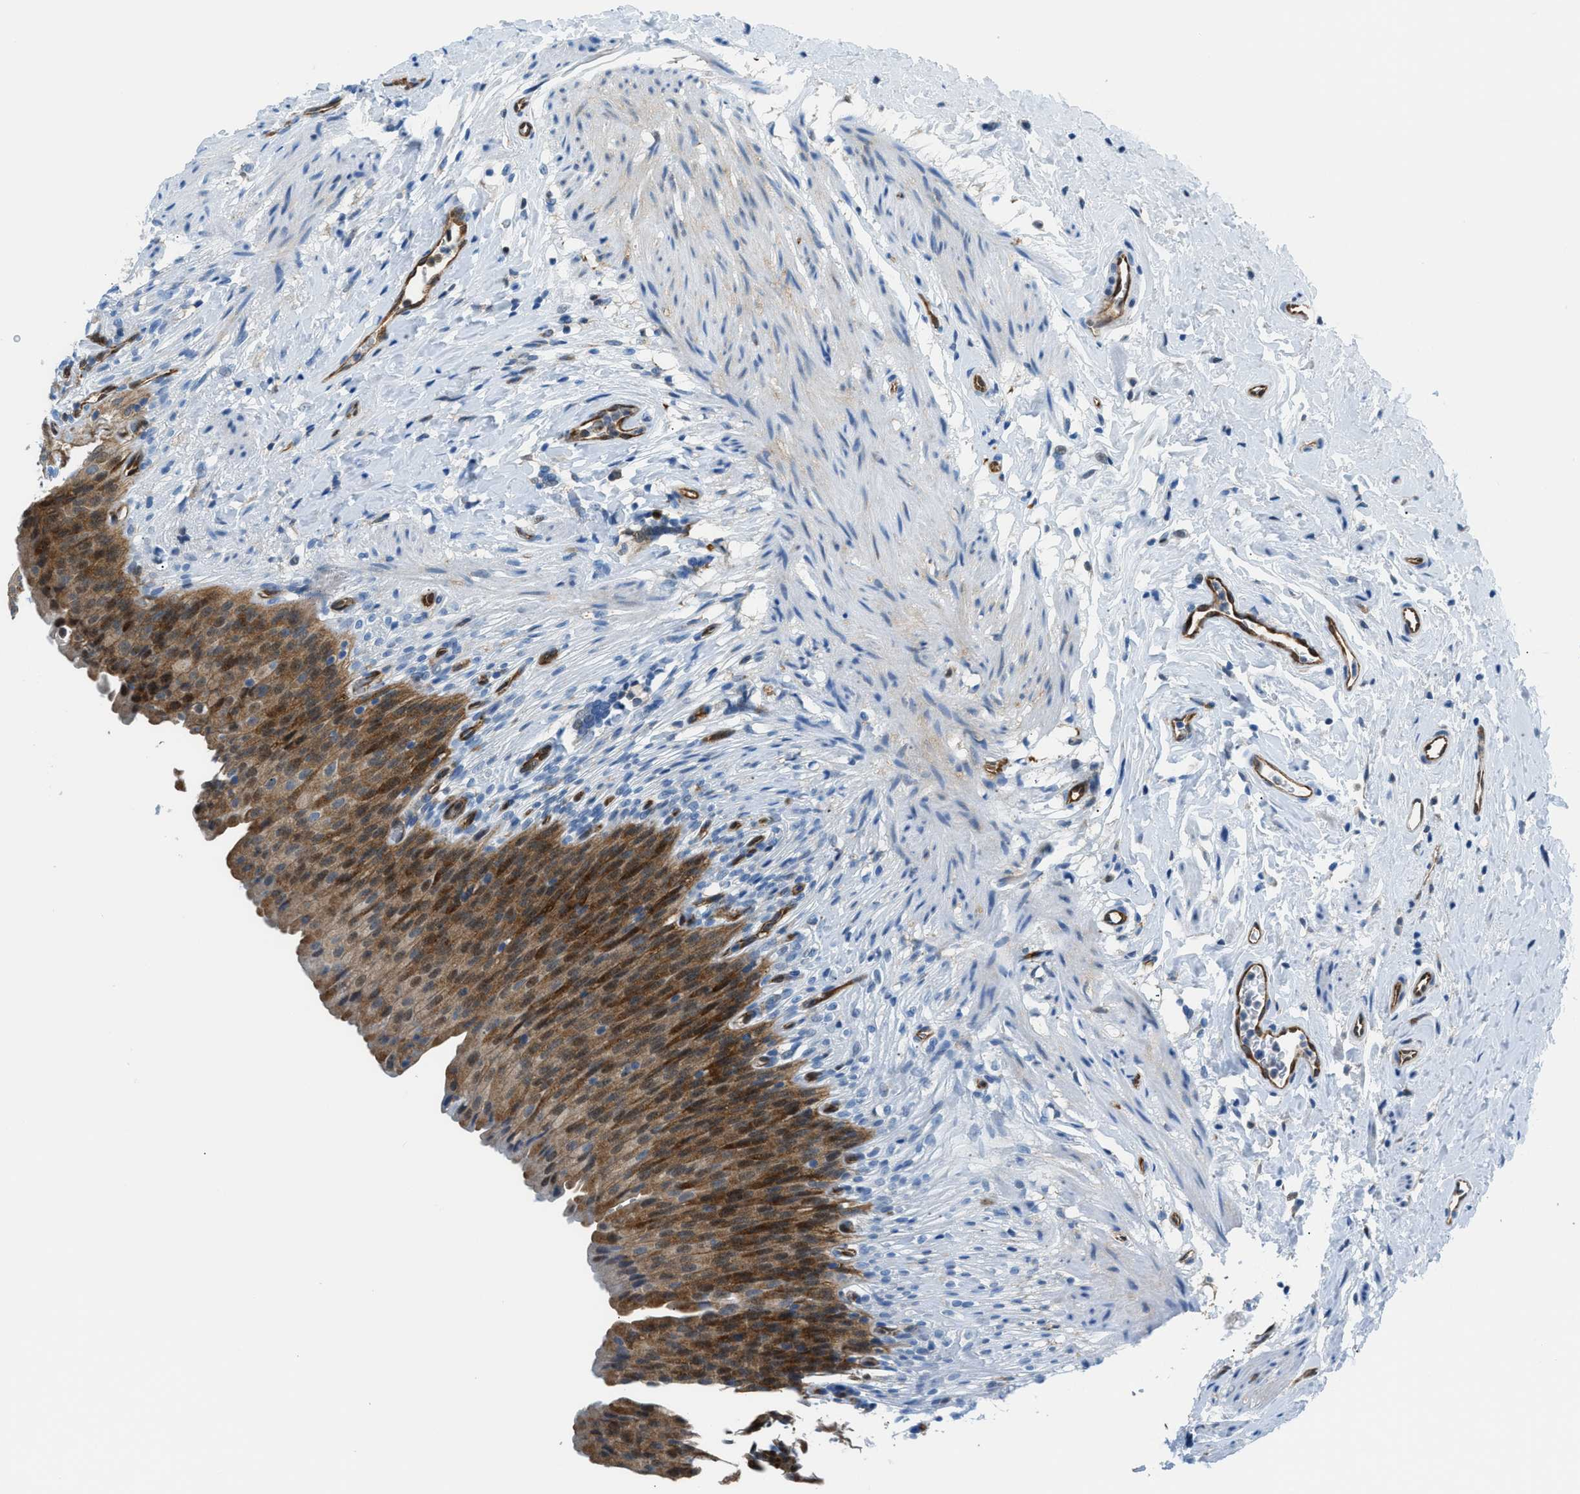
{"staining": {"intensity": "moderate", "quantity": ">75%", "location": "cytoplasmic/membranous,nuclear"}, "tissue": "urinary bladder", "cell_type": "Urothelial cells", "image_type": "normal", "snomed": [{"axis": "morphology", "description": "Normal tissue, NOS"}, {"axis": "topography", "description": "Urinary bladder"}], "caption": "Immunohistochemical staining of unremarkable human urinary bladder displays moderate cytoplasmic/membranous,nuclear protein staining in about >75% of urothelial cells. The staining was performed using DAB to visualize the protein expression in brown, while the nuclei were stained in blue with hematoxylin (Magnification: 20x).", "gene": "YWHAE", "patient": {"sex": "female", "age": 79}}